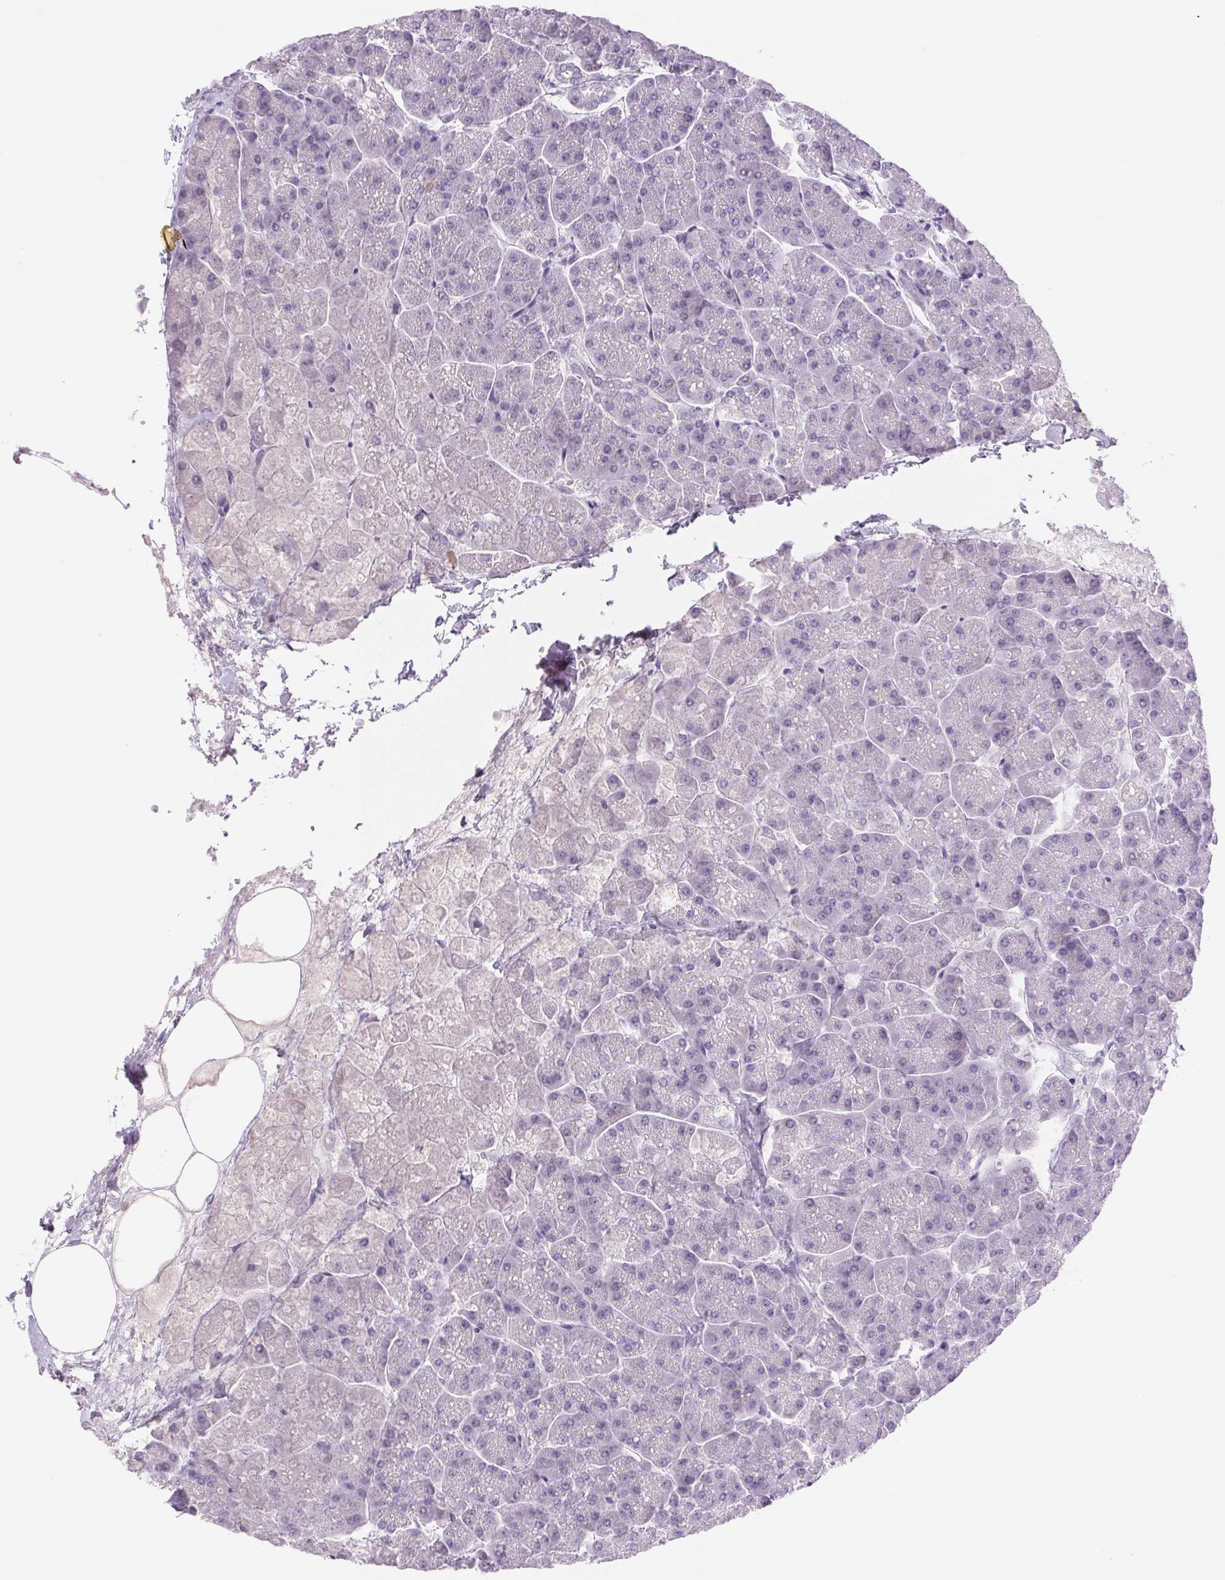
{"staining": {"intensity": "negative", "quantity": "none", "location": "none"}, "tissue": "pancreas", "cell_type": "Exocrine glandular cells", "image_type": "normal", "snomed": [{"axis": "morphology", "description": "Normal tissue, NOS"}, {"axis": "topography", "description": "Pancreas"}, {"axis": "topography", "description": "Peripheral nerve tissue"}], "caption": "There is no significant staining in exocrine glandular cells of pancreas. (IHC, brightfield microscopy, high magnification).", "gene": "IFIT1B", "patient": {"sex": "male", "age": 54}}